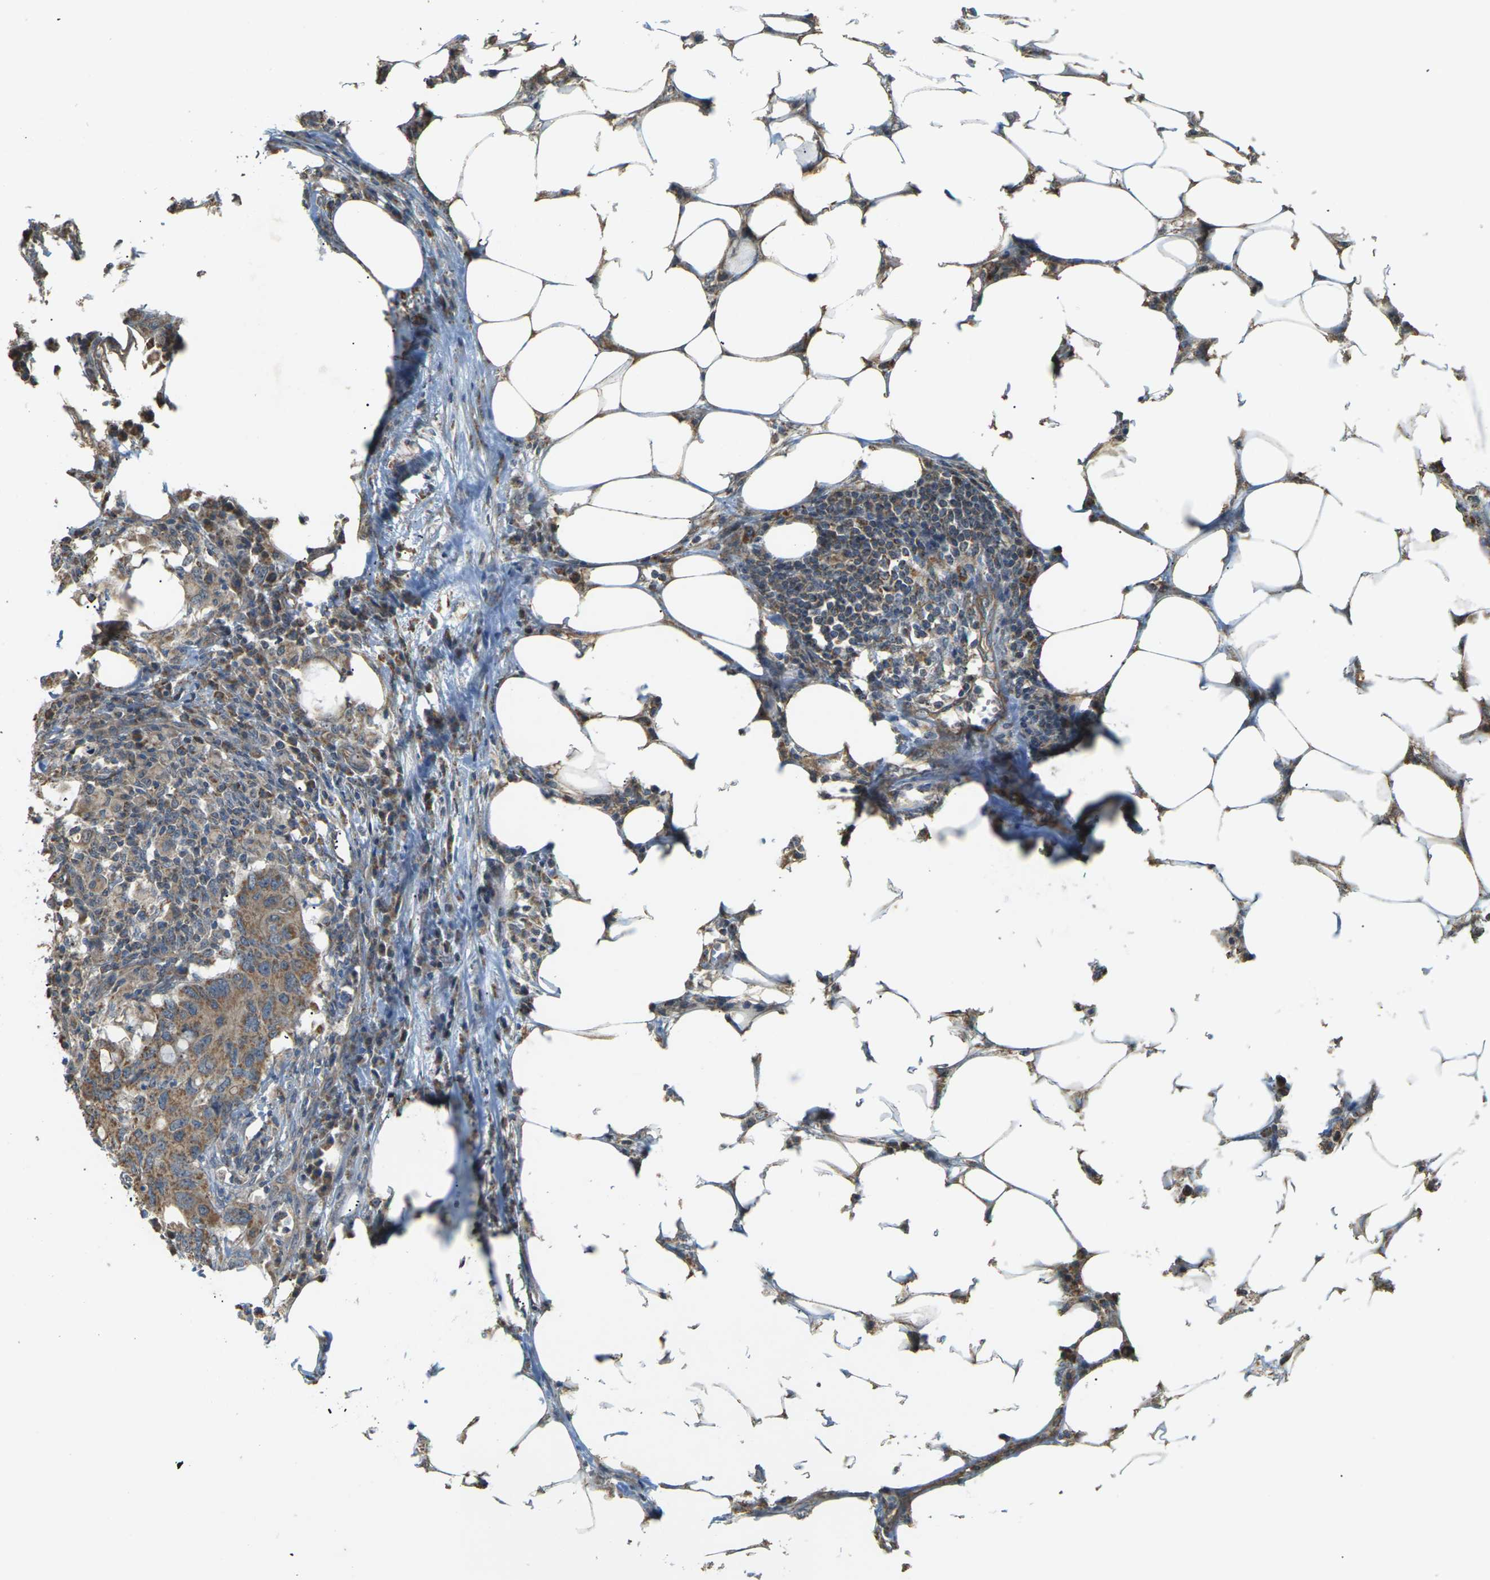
{"staining": {"intensity": "moderate", "quantity": ">75%", "location": "cytoplasmic/membranous"}, "tissue": "colorectal cancer", "cell_type": "Tumor cells", "image_type": "cancer", "snomed": [{"axis": "morphology", "description": "Adenocarcinoma, NOS"}, {"axis": "topography", "description": "Colon"}], "caption": "DAB (3,3'-diaminobenzidine) immunohistochemical staining of human adenocarcinoma (colorectal) shows moderate cytoplasmic/membranous protein positivity in about >75% of tumor cells.", "gene": "KSR1", "patient": {"sex": "male", "age": 71}}